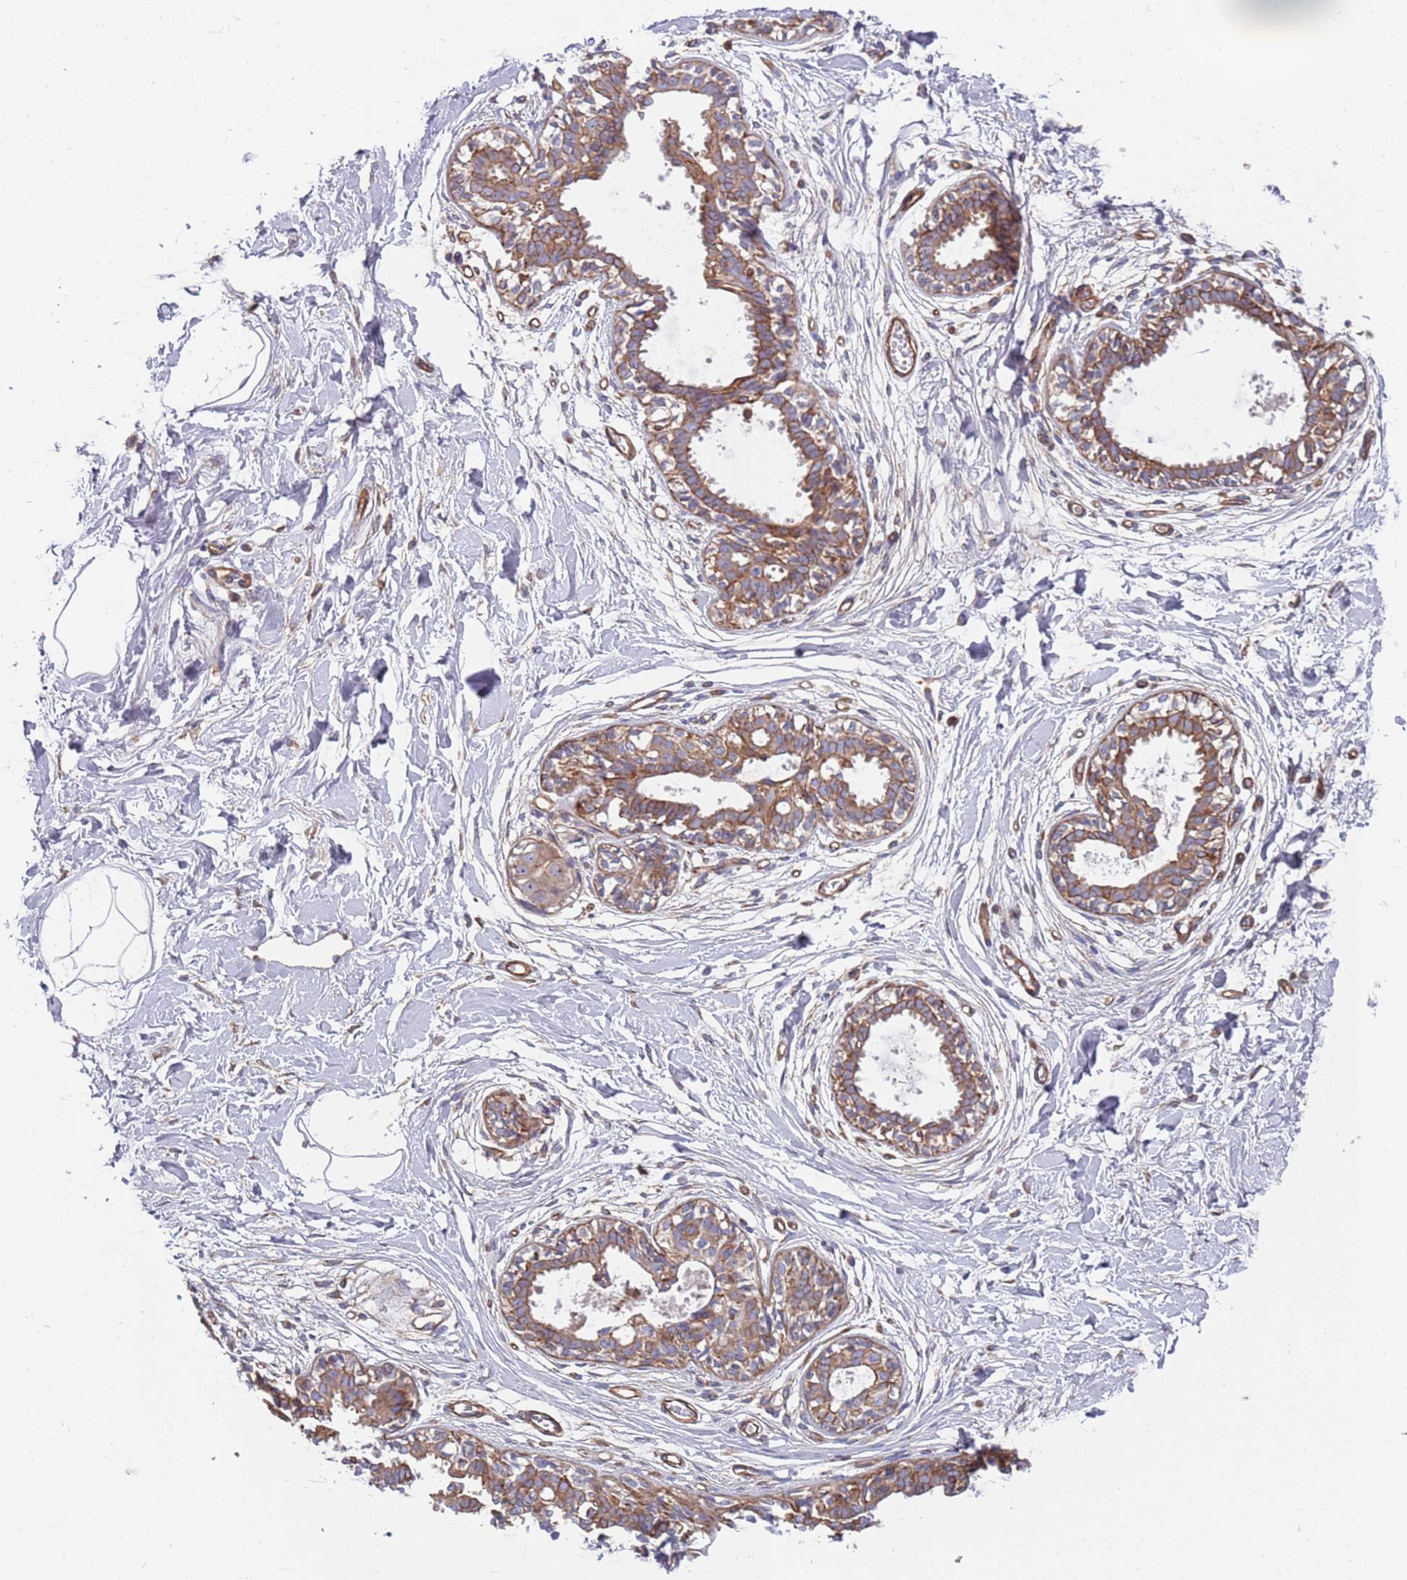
{"staining": {"intensity": "negative", "quantity": "none", "location": "none"}, "tissue": "breast", "cell_type": "Adipocytes", "image_type": "normal", "snomed": [{"axis": "morphology", "description": "Normal tissue, NOS"}, {"axis": "topography", "description": "Breast"}], "caption": "The micrograph exhibits no significant positivity in adipocytes of breast.", "gene": "JAKMIP2", "patient": {"sex": "female", "age": 45}}